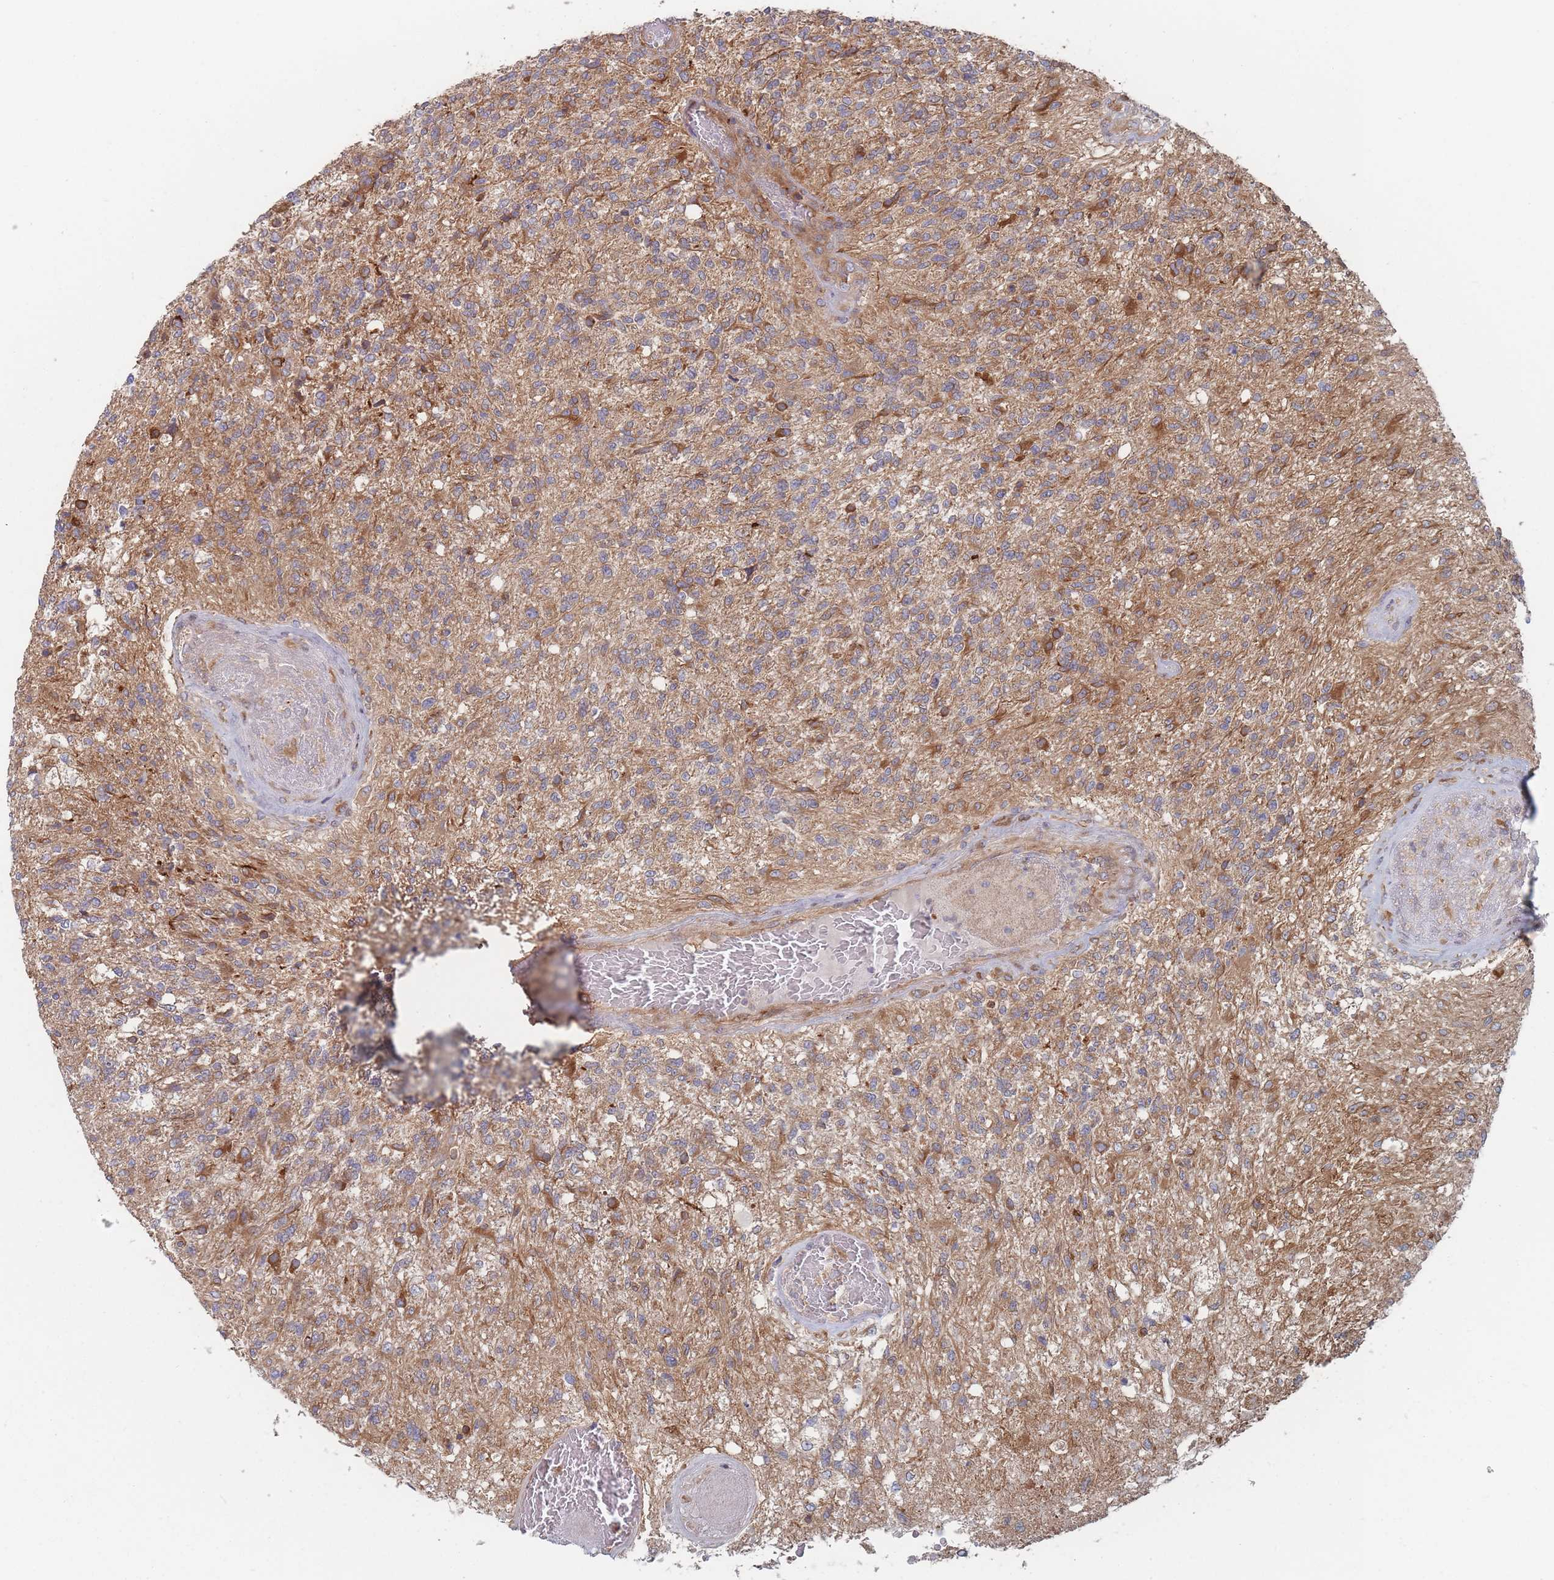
{"staining": {"intensity": "moderate", "quantity": ">75%", "location": "cytoplasmic/membranous"}, "tissue": "glioma", "cell_type": "Tumor cells", "image_type": "cancer", "snomed": [{"axis": "morphology", "description": "Glioma, malignant, High grade"}, {"axis": "topography", "description": "Brain"}], "caption": "Moderate cytoplasmic/membranous staining is present in approximately >75% of tumor cells in malignant high-grade glioma.", "gene": "KDSR", "patient": {"sex": "male", "age": 56}}